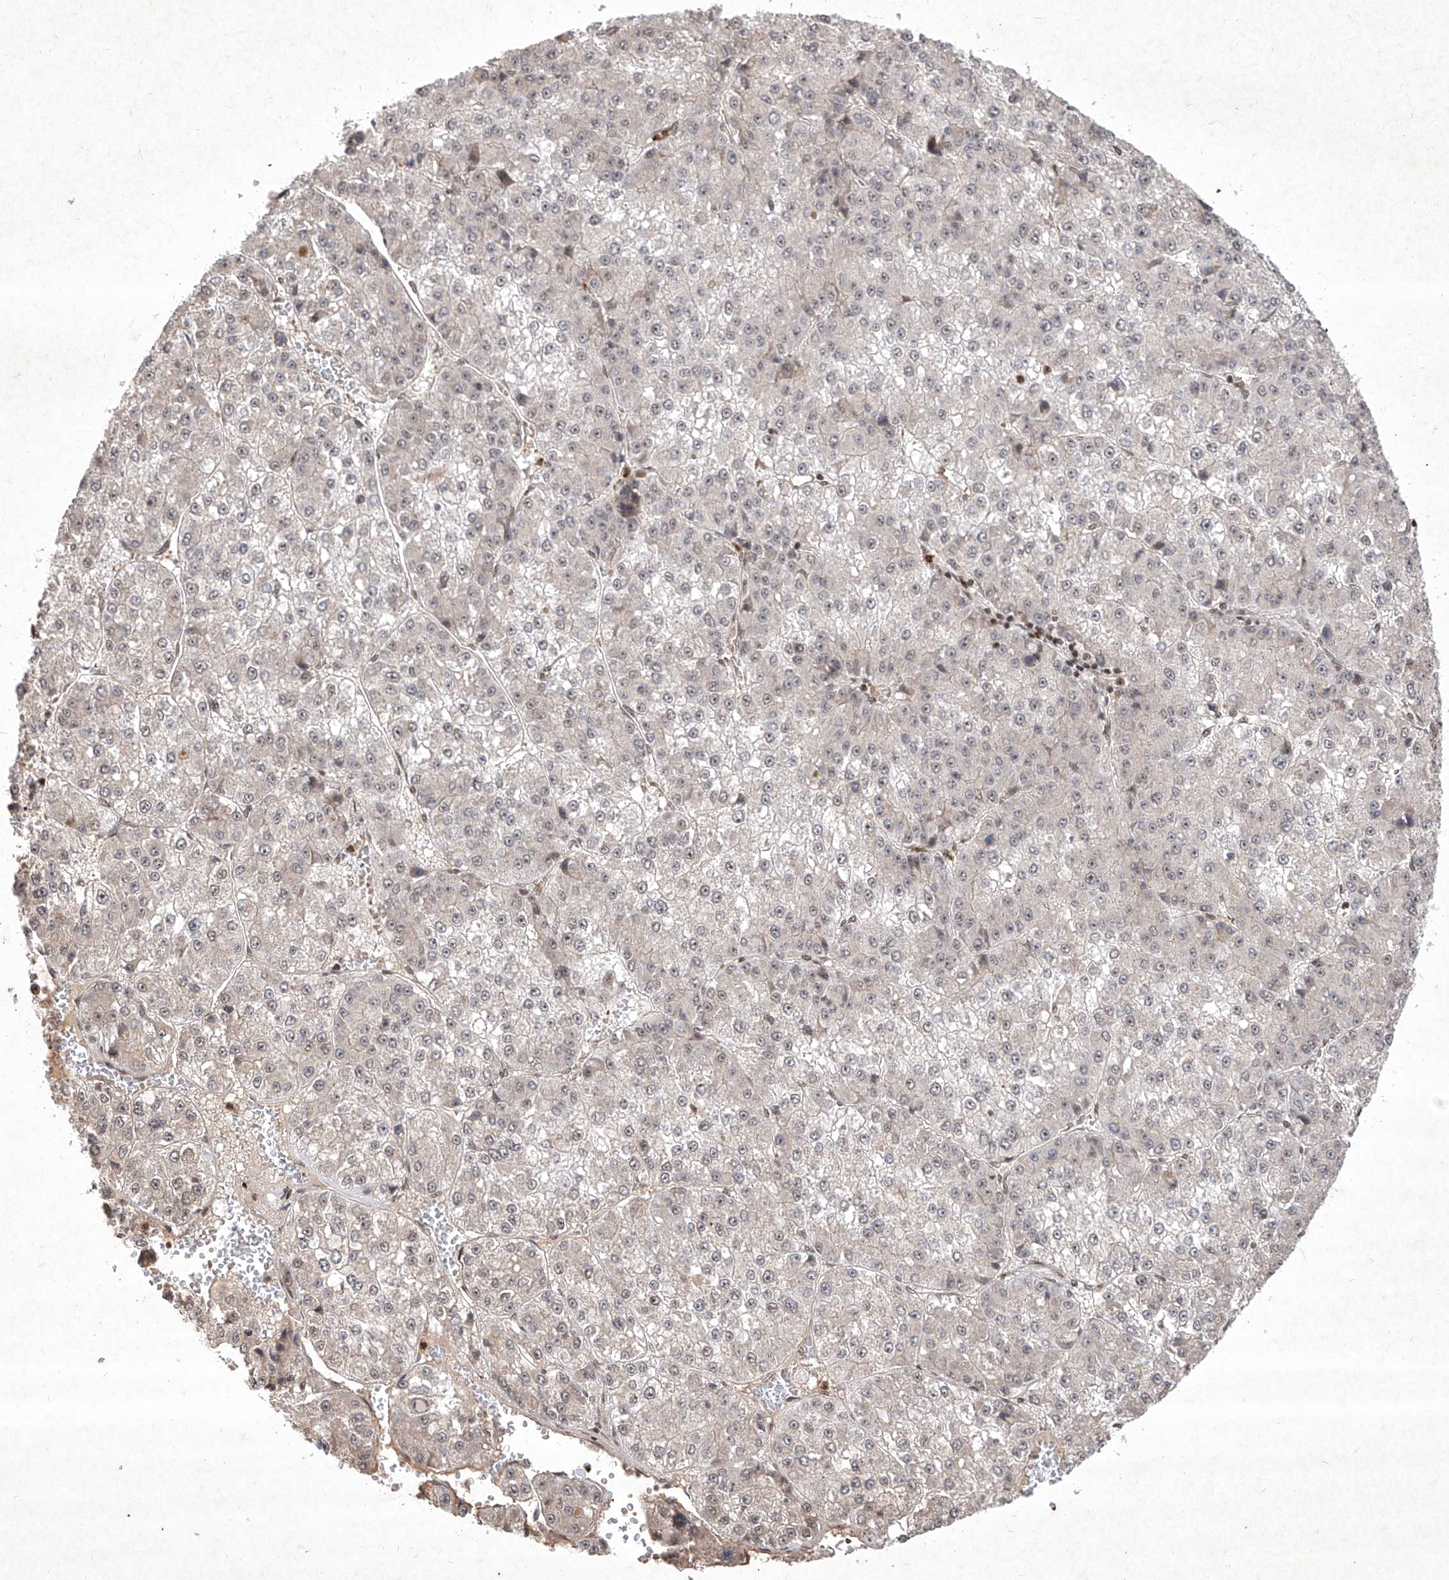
{"staining": {"intensity": "negative", "quantity": "none", "location": "none"}, "tissue": "liver cancer", "cell_type": "Tumor cells", "image_type": "cancer", "snomed": [{"axis": "morphology", "description": "Carcinoma, Hepatocellular, NOS"}, {"axis": "topography", "description": "Liver"}], "caption": "An IHC micrograph of hepatocellular carcinoma (liver) is shown. There is no staining in tumor cells of hepatocellular carcinoma (liver). (Brightfield microscopy of DAB (3,3'-diaminobenzidine) IHC at high magnification).", "gene": "IRF2", "patient": {"sex": "female", "age": 73}}